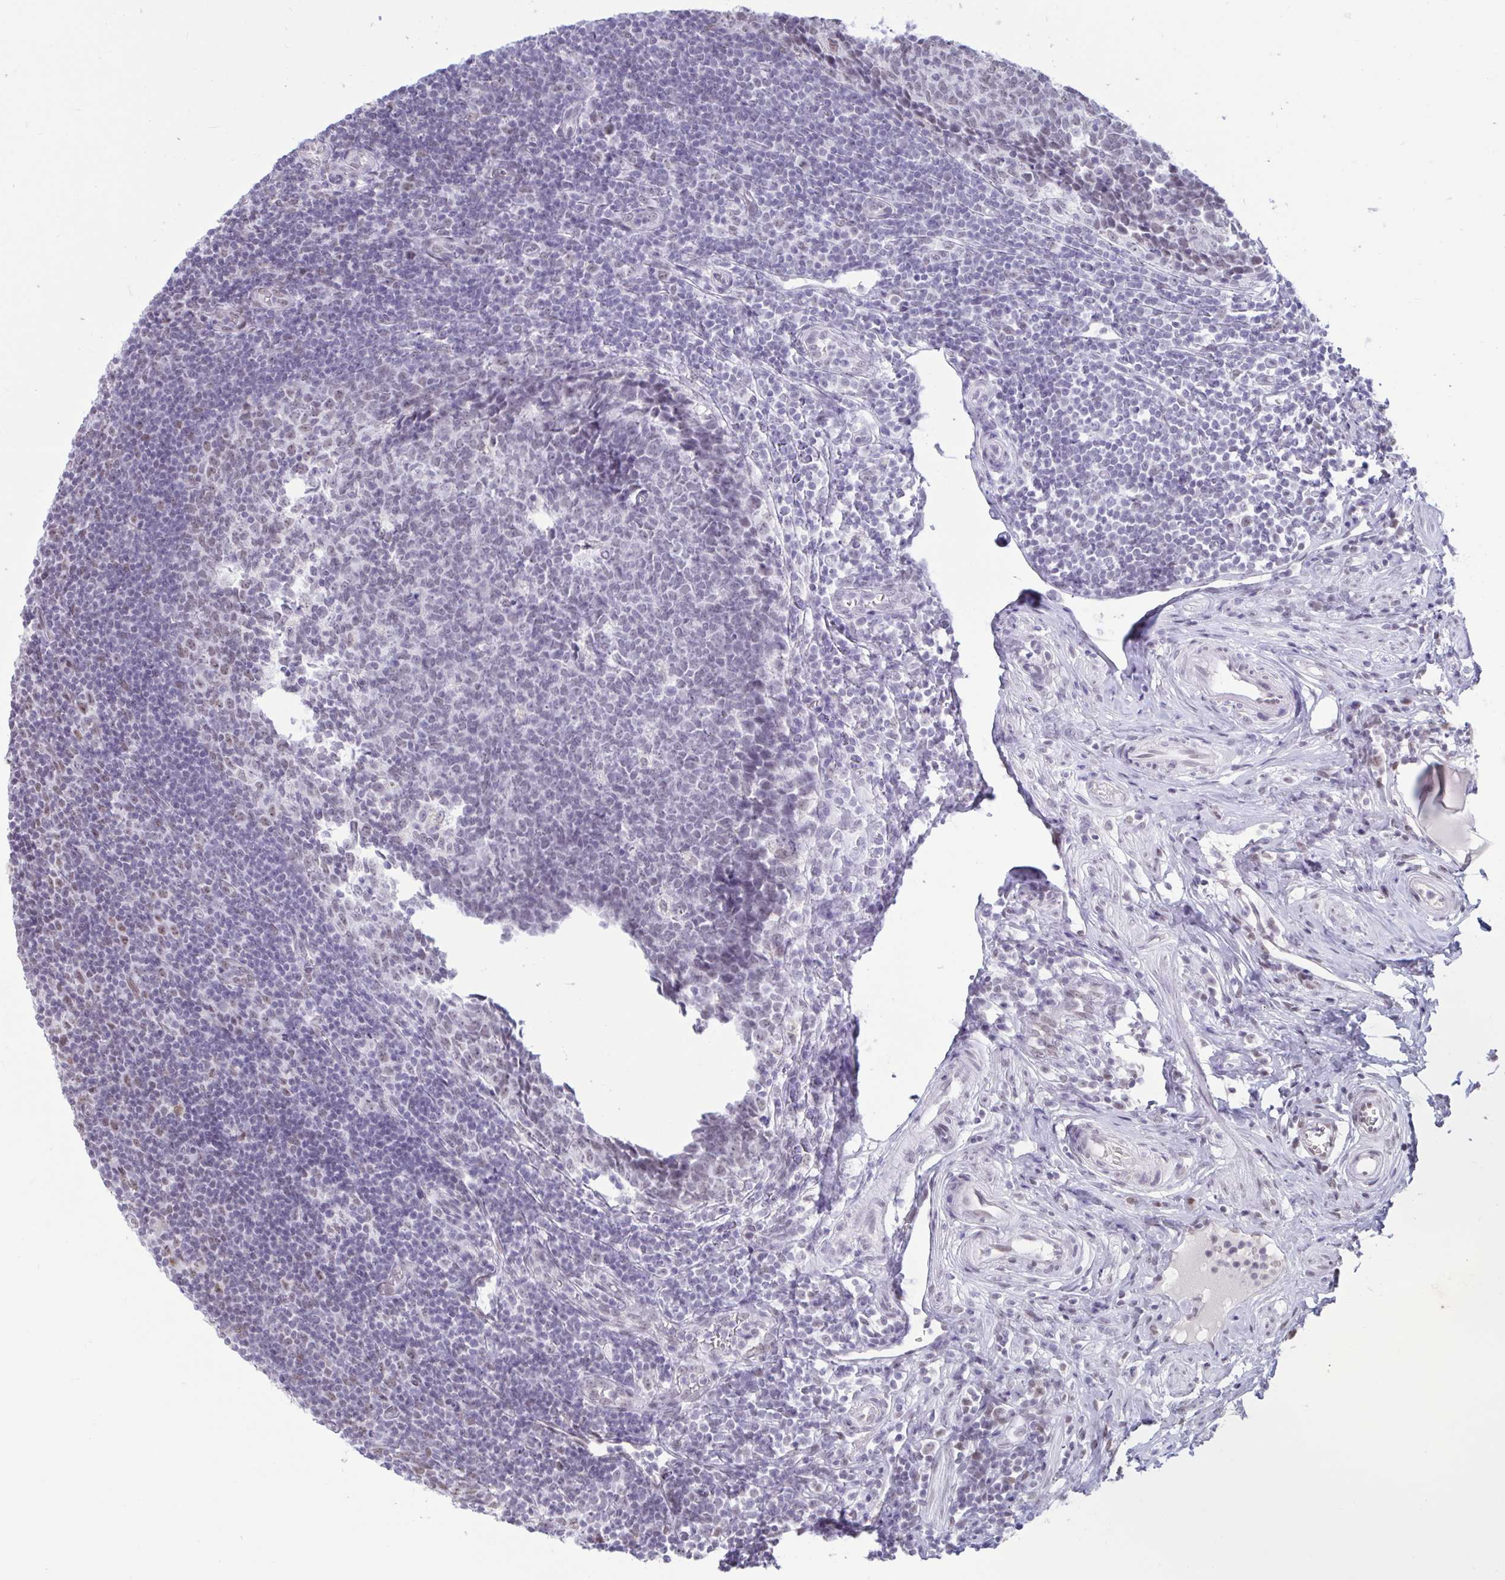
{"staining": {"intensity": "moderate", "quantity": ">75%", "location": "nuclear"}, "tissue": "appendix", "cell_type": "Glandular cells", "image_type": "normal", "snomed": [{"axis": "morphology", "description": "Normal tissue, NOS"}, {"axis": "topography", "description": "Appendix"}], "caption": "An image of human appendix stained for a protein reveals moderate nuclear brown staining in glandular cells.", "gene": "CBFA2T2", "patient": {"sex": "male", "age": 18}}